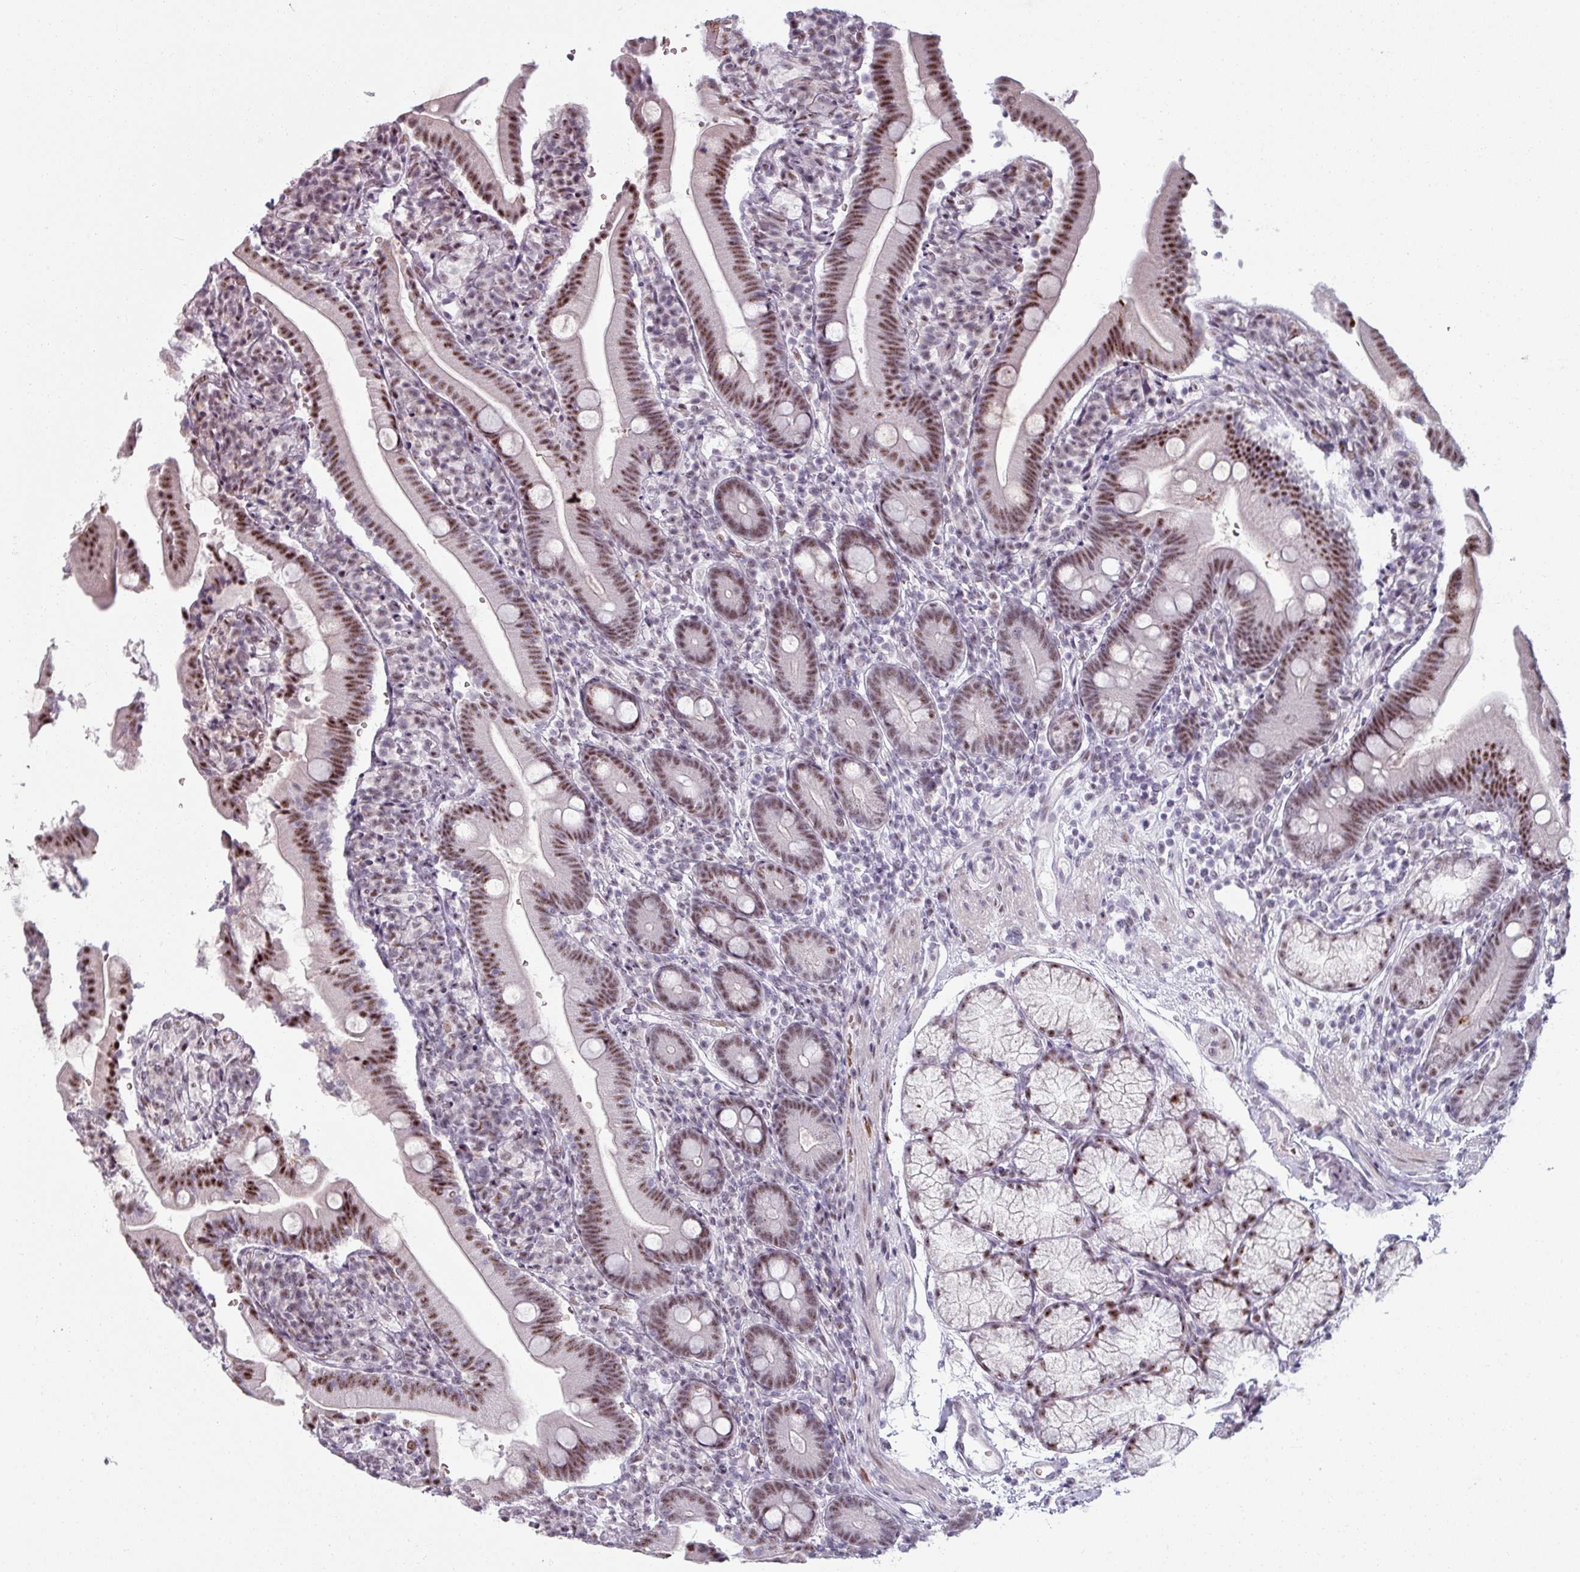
{"staining": {"intensity": "strong", "quantity": ">75%", "location": "nuclear"}, "tissue": "duodenum", "cell_type": "Glandular cells", "image_type": "normal", "snomed": [{"axis": "morphology", "description": "Normal tissue, NOS"}, {"axis": "topography", "description": "Duodenum"}], "caption": "Immunohistochemical staining of benign human duodenum shows high levels of strong nuclear expression in about >75% of glandular cells. The staining was performed using DAB to visualize the protein expression in brown, while the nuclei were stained in blue with hematoxylin (Magnification: 20x).", "gene": "NCOR1", "patient": {"sex": "female", "age": 67}}